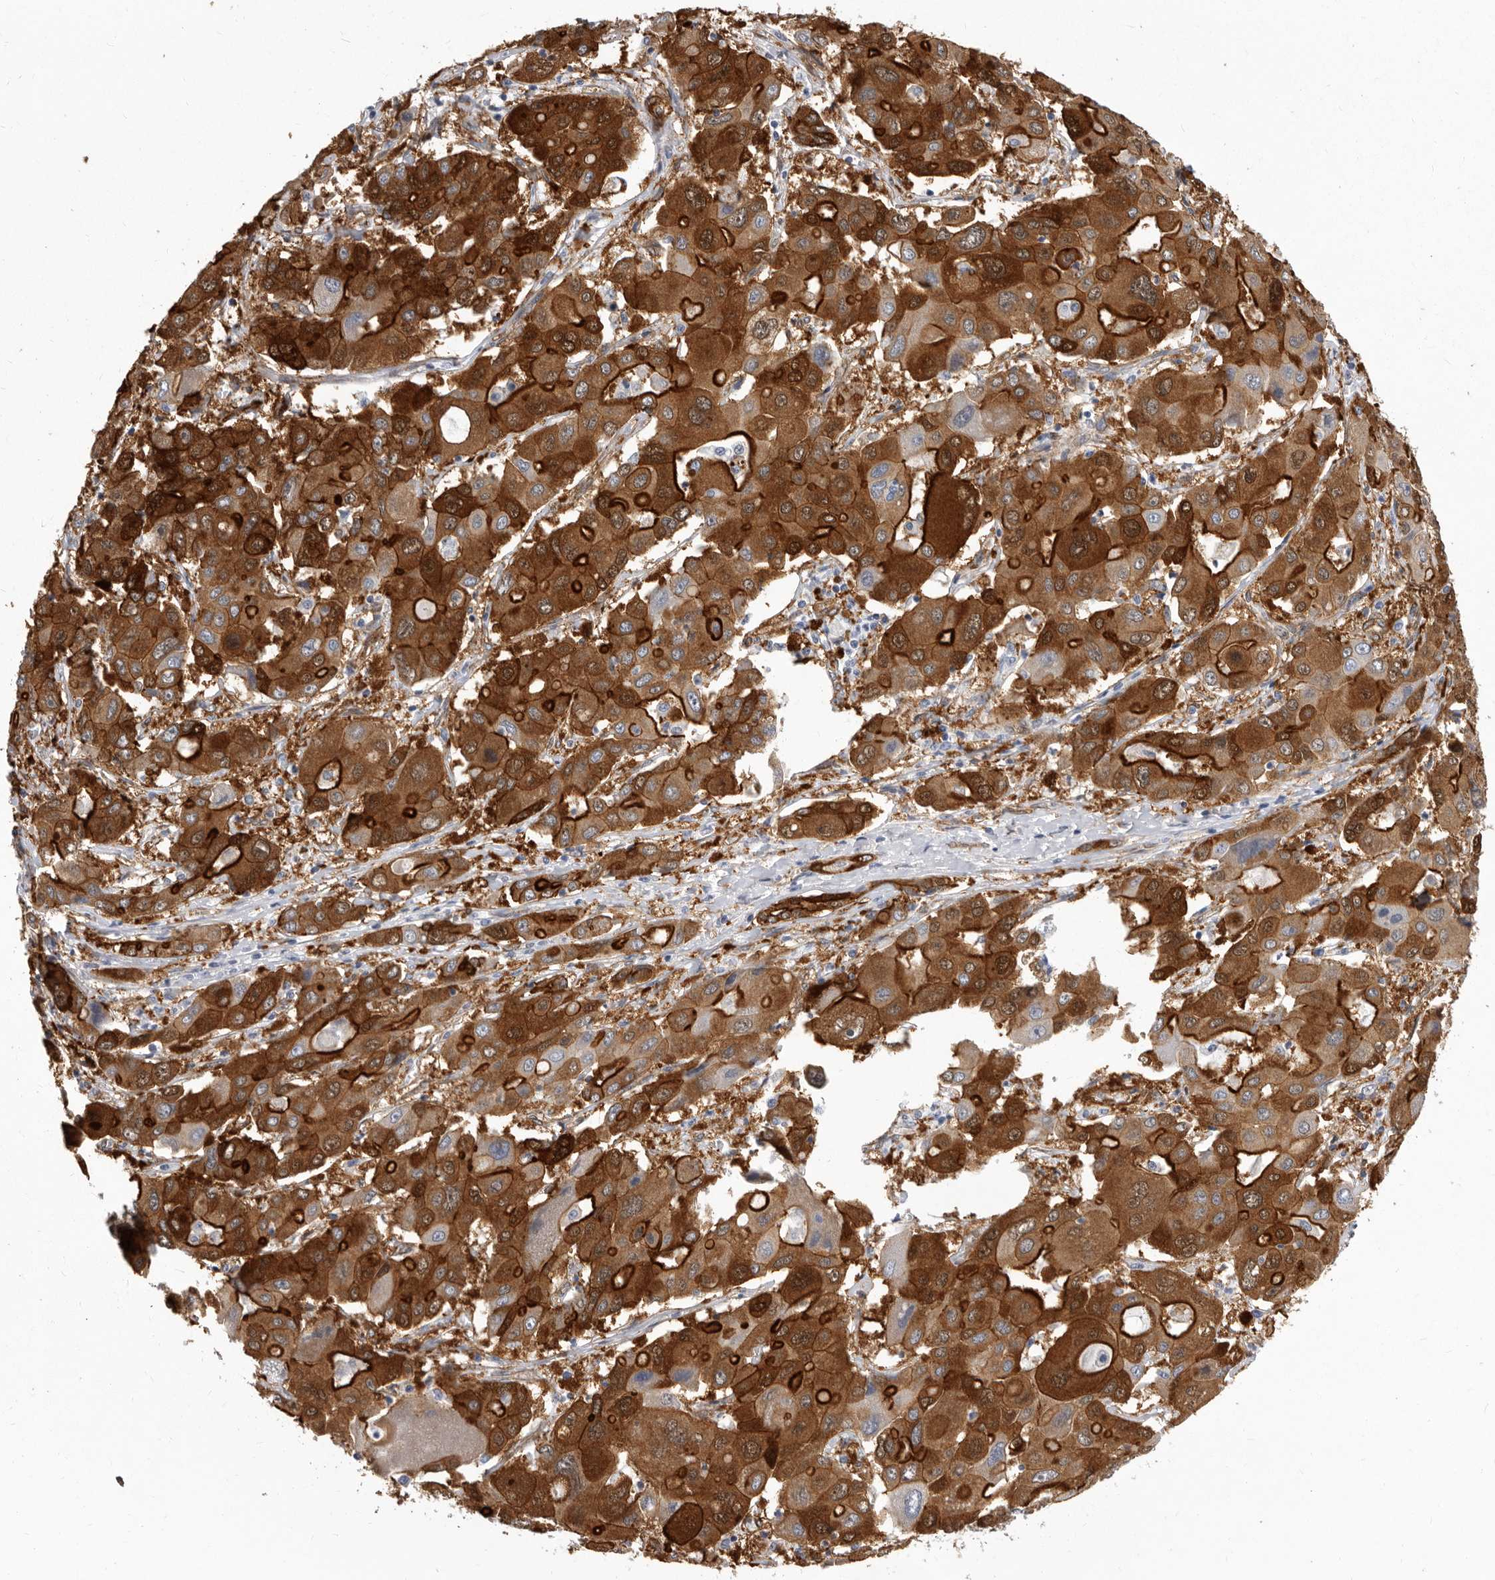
{"staining": {"intensity": "strong", "quantity": "25%-75%", "location": "cytoplasmic/membranous,nuclear"}, "tissue": "liver cancer", "cell_type": "Tumor cells", "image_type": "cancer", "snomed": [{"axis": "morphology", "description": "Cholangiocarcinoma"}, {"axis": "topography", "description": "Liver"}], "caption": "Tumor cells show strong cytoplasmic/membranous and nuclear expression in approximately 25%-75% of cells in liver cancer. The protein is shown in brown color, while the nuclei are stained blue.", "gene": "ENAH", "patient": {"sex": "male", "age": 67}}